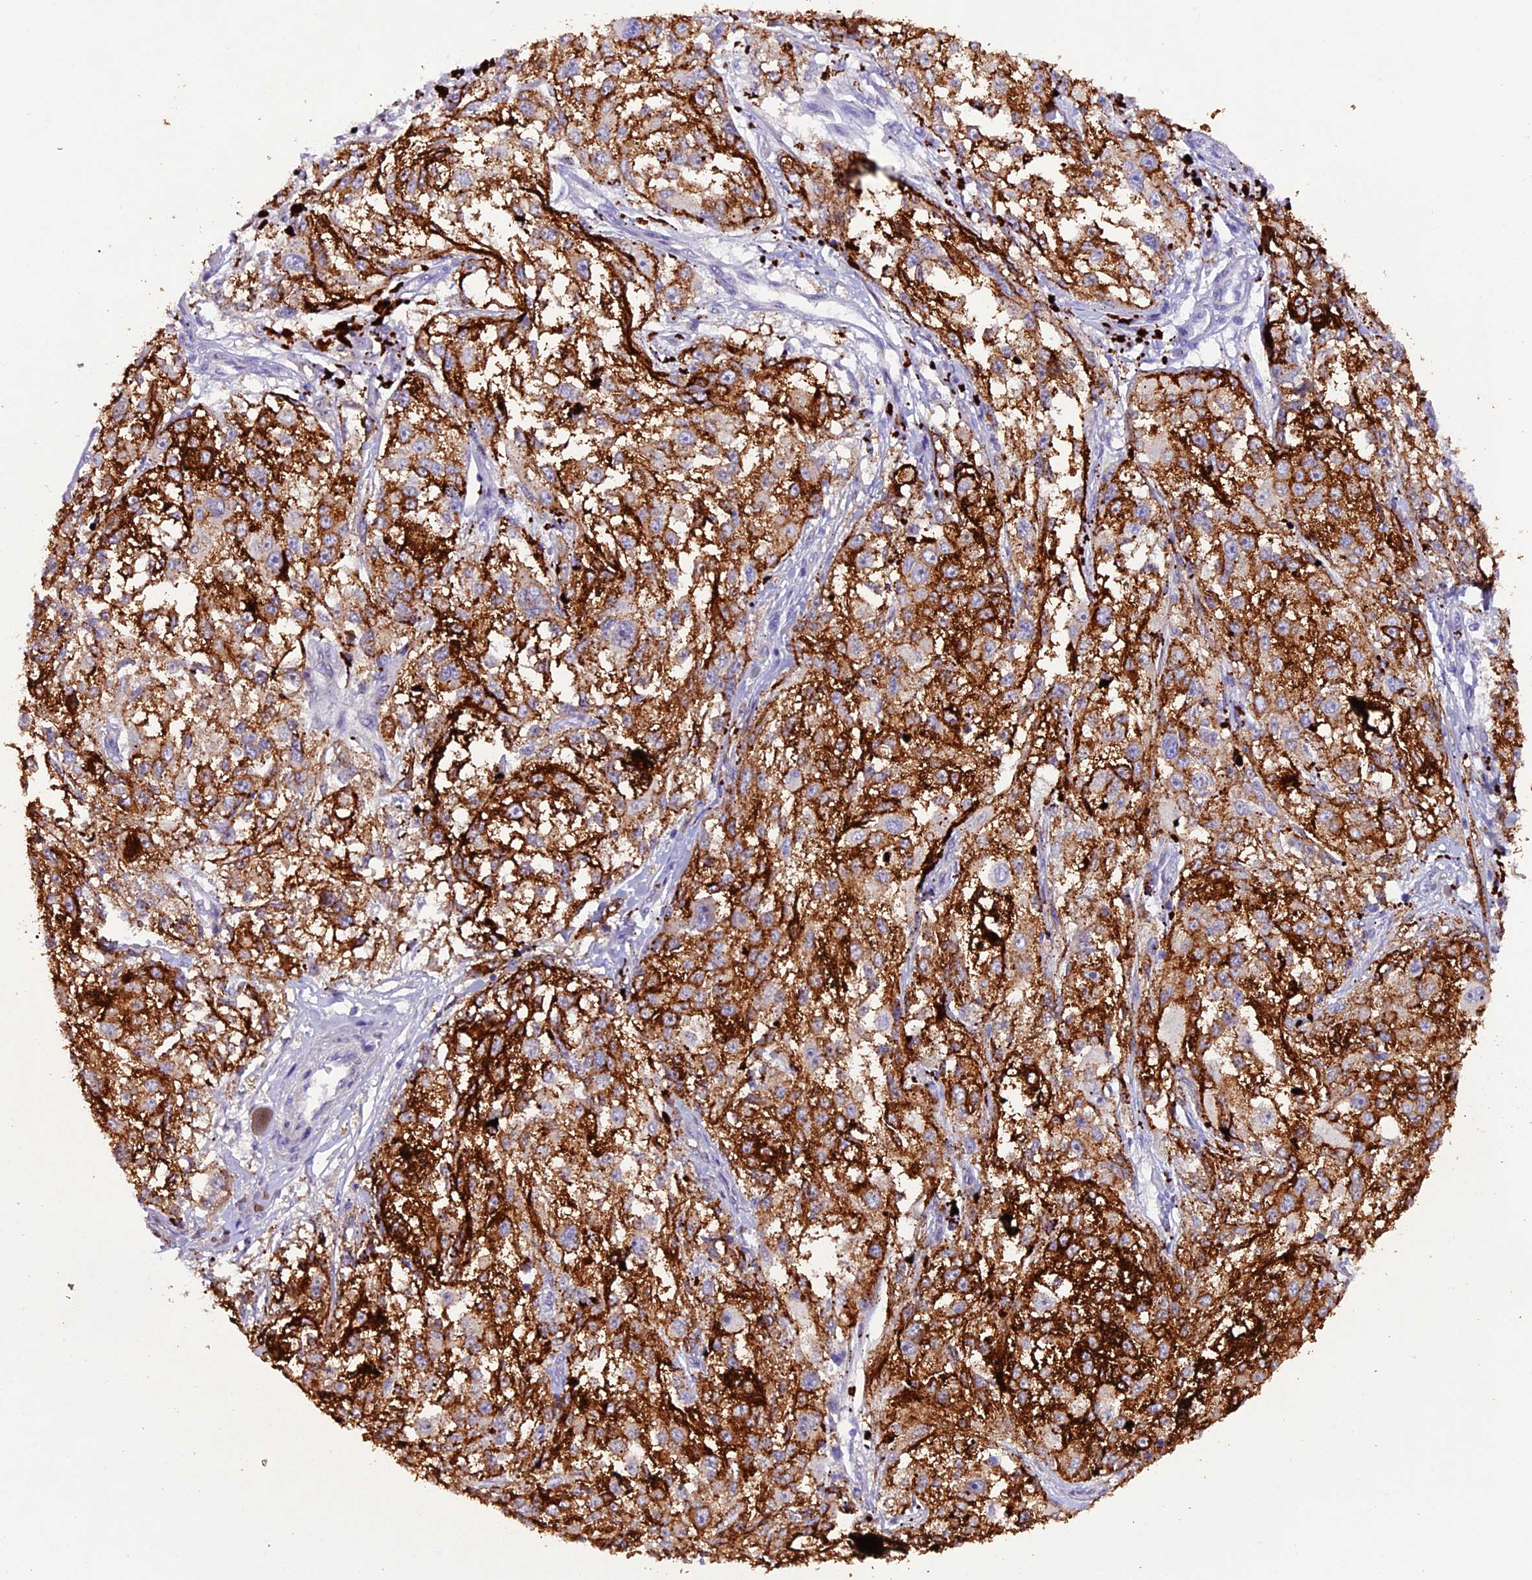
{"staining": {"intensity": "moderate", "quantity": "<25%", "location": "cytoplasmic/membranous"}, "tissue": "melanoma", "cell_type": "Tumor cells", "image_type": "cancer", "snomed": [{"axis": "morphology", "description": "Necrosis, NOS"}, {"axis": "morphology", "description": "Malignant melanoma, NOS"}, {"axis": "topography", "description": "Skin"}], "caption": "A brown stain shows moderate cytoplasmic/membranous staining of a protein in malignant melanoma tumor cells.", "gene": "NCK2", "patient": {"sex": "female", "age": 87}}